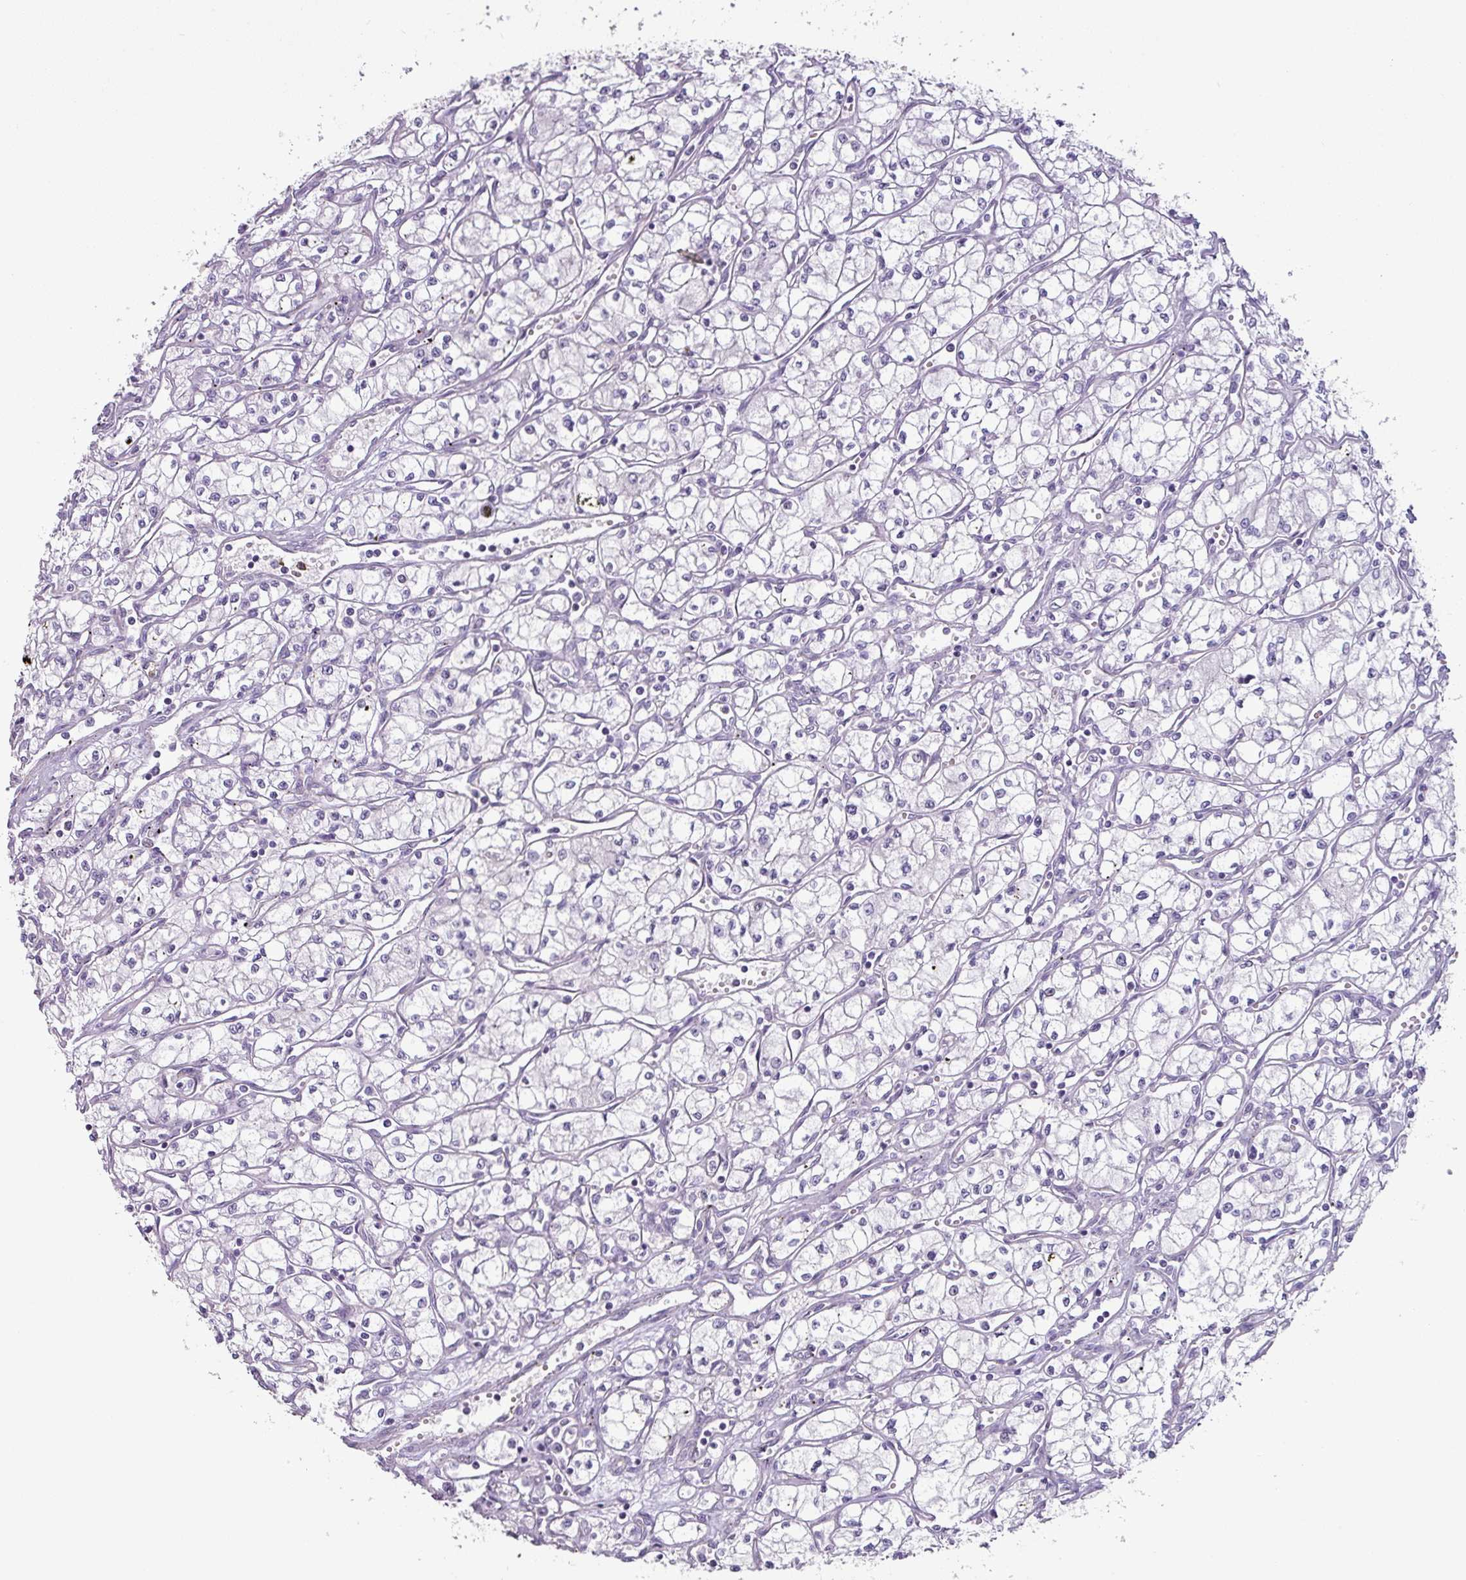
{"staining": {"intensity": "negative", "quantity": "none", "location": "none"}, "tissue": "renal cancer", "cell_type": "Tumor cells", "image_type": "cancer", "snomed": [{"axis": "morphology", "description": "Adenocarcinoma, NOS"}, {"axis": "topography", "description": "Kidney"}], "caption": "IHC photomicrograph of renal cancer (adenocarcinoma) stained for a protein (brown), which reveals no expression in tumor cells.", "gene": "TTLL12", "patient": {"sex": "male", "age": 59}}